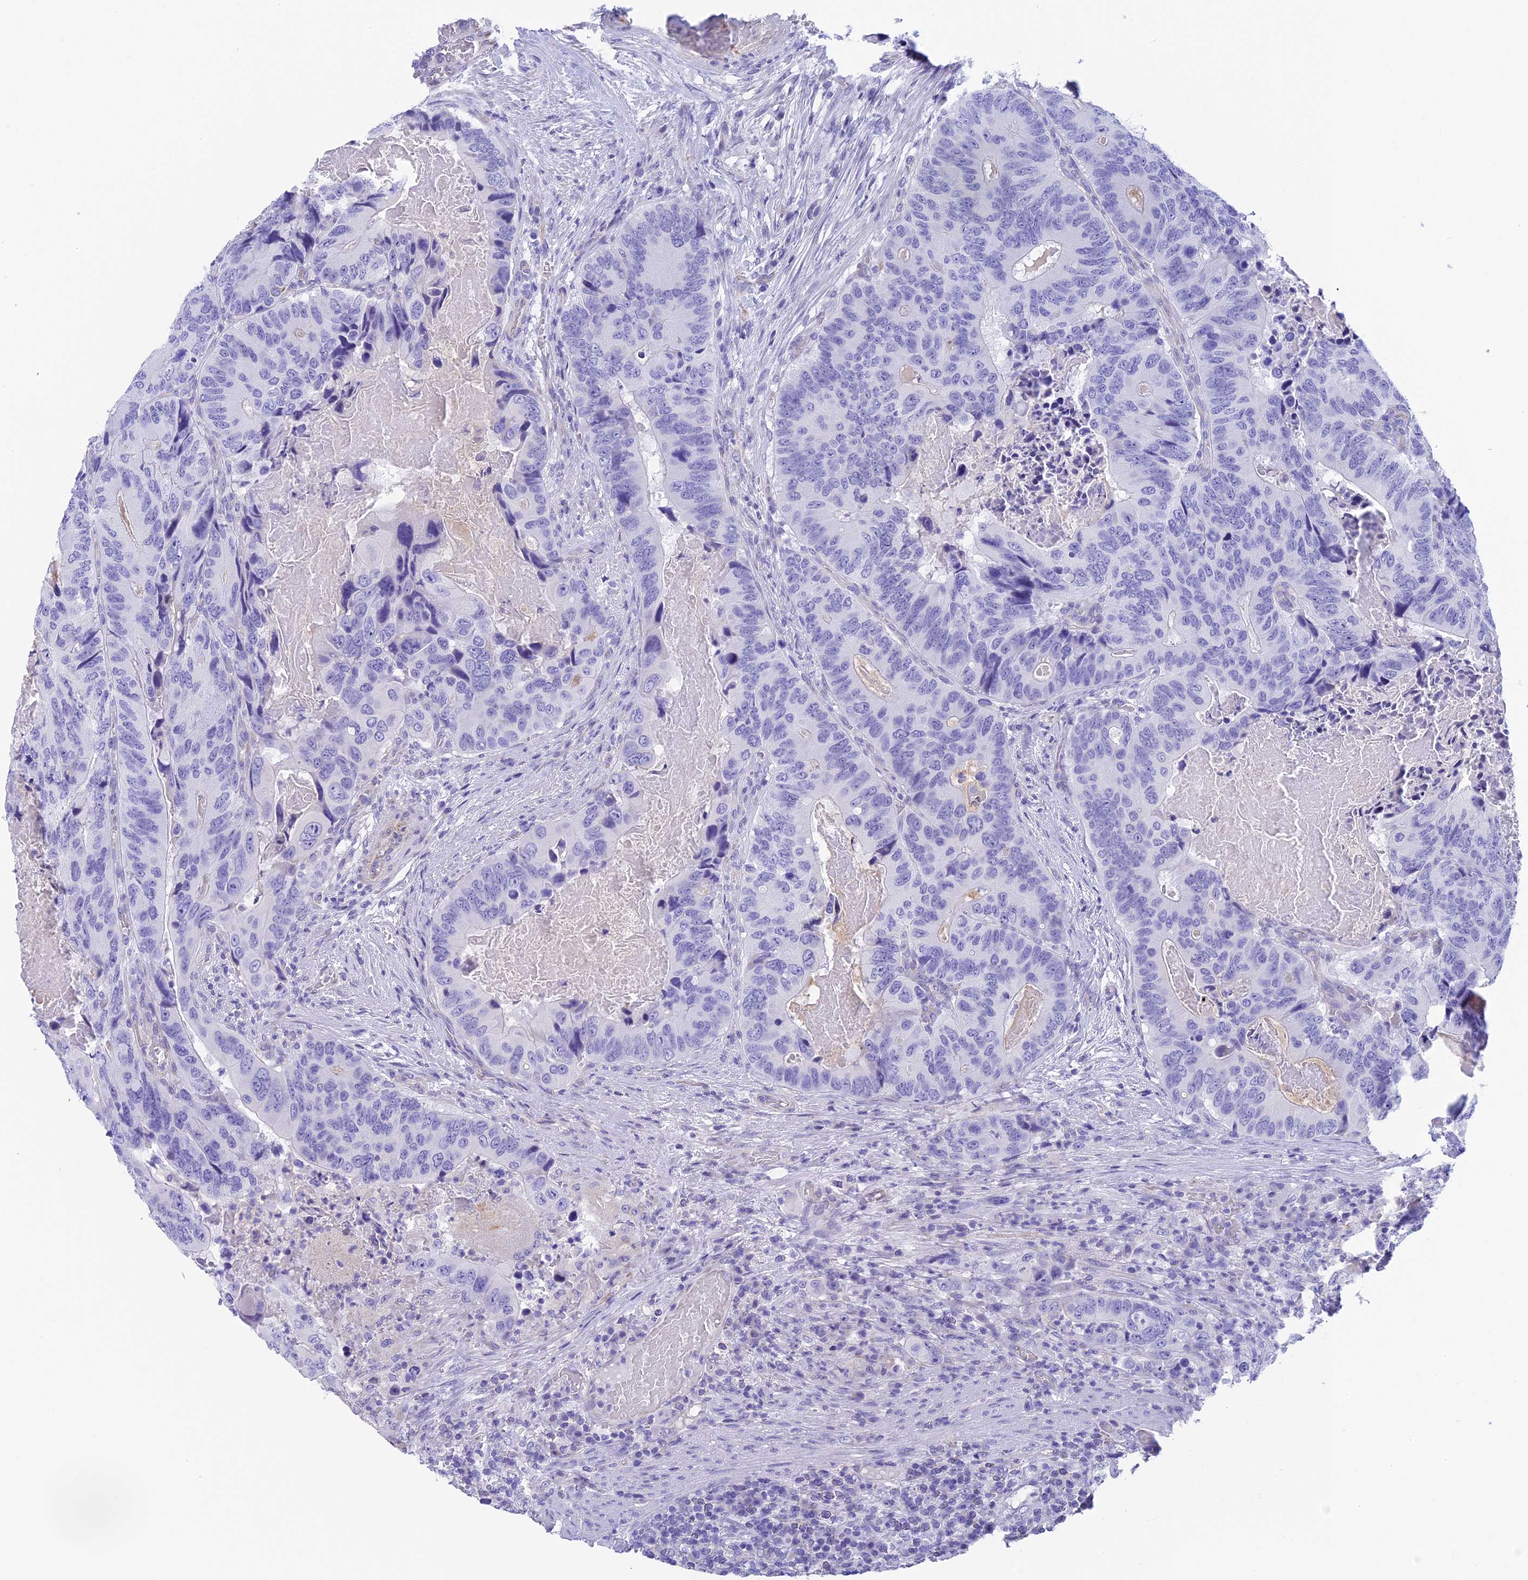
{"staining": {"intensity": "negative", "quantity": "none", "location": "none"}, "tissue": "colorectal cancer", "cell_type": "Tumor cells", "image_type": "cancer", "snomed": [{"axis": "morphology", "description": "Adenocarcinoma, NOS"}, {"axis": "topography", "description": "Colon"}], "caption": "DAB (3,3'-diaminobenzidine) immunohistochemical staining of adenocarcinoma (colorectal) reveals no significant expression in tumor cells. (Stains: DAB (3,3'-diaminobenzidine) IHC with hematoxylin counter stain, Microscopy: brightfield microscopy at high magnification).", "gene": "TACSTD2", "patient": {"sex": "male", "age": 84}}